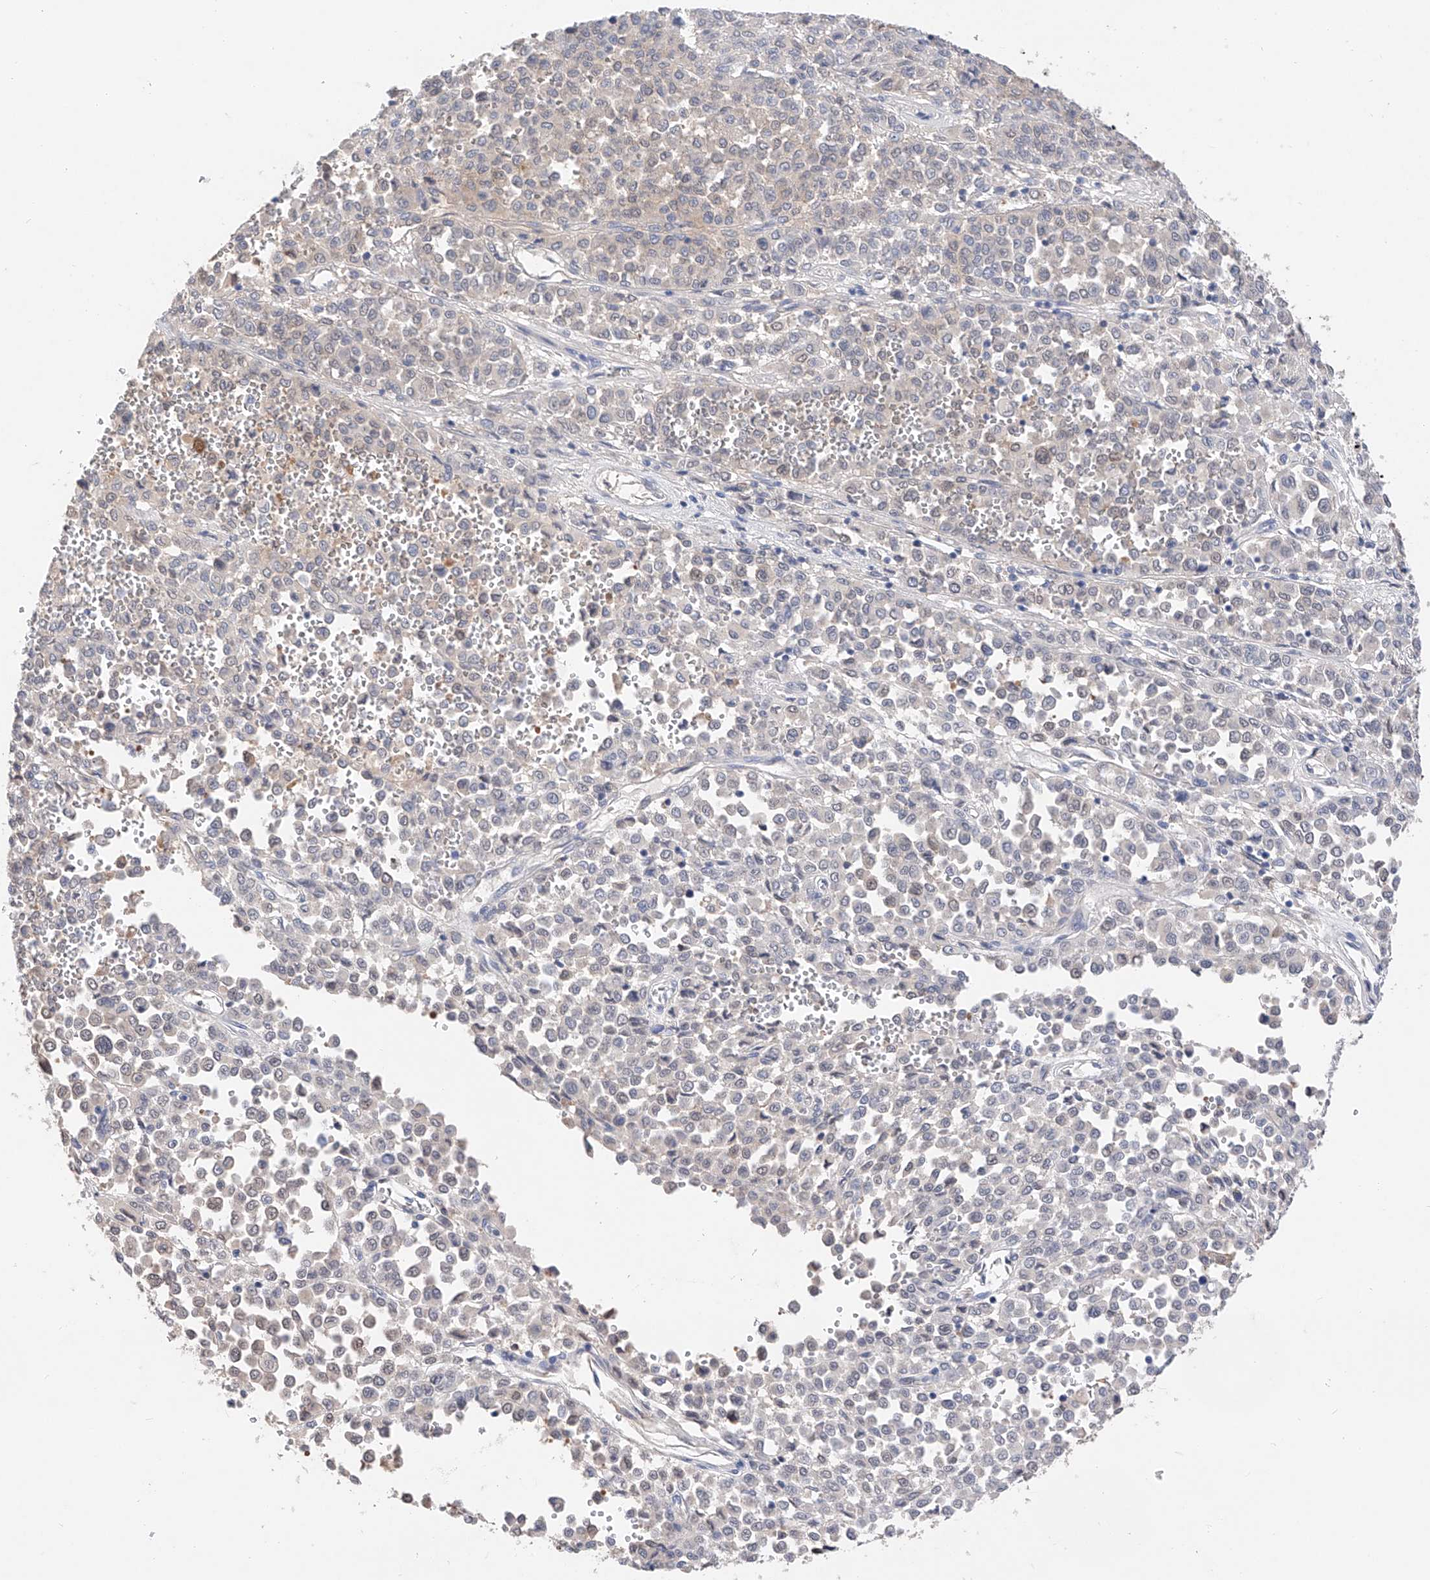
{"staining": {"intensity": "negative", "quantity": "none", "location": "none"}, "tissue": "melanoma", "cell_type": "Tumor cells", "image_type": "cancer", "snomed": [{"axis": "morphology", "description": "Malignant melanoma, Metastatic site"}, {"axis": "topography", "description": "Pancreas"}], "caption": "Melanoma was stained to show a protein in brown. There is no significant positivity in tumor cells.", "gene": "FUCA2", "patient": {"sex": "female", "age": 30}}